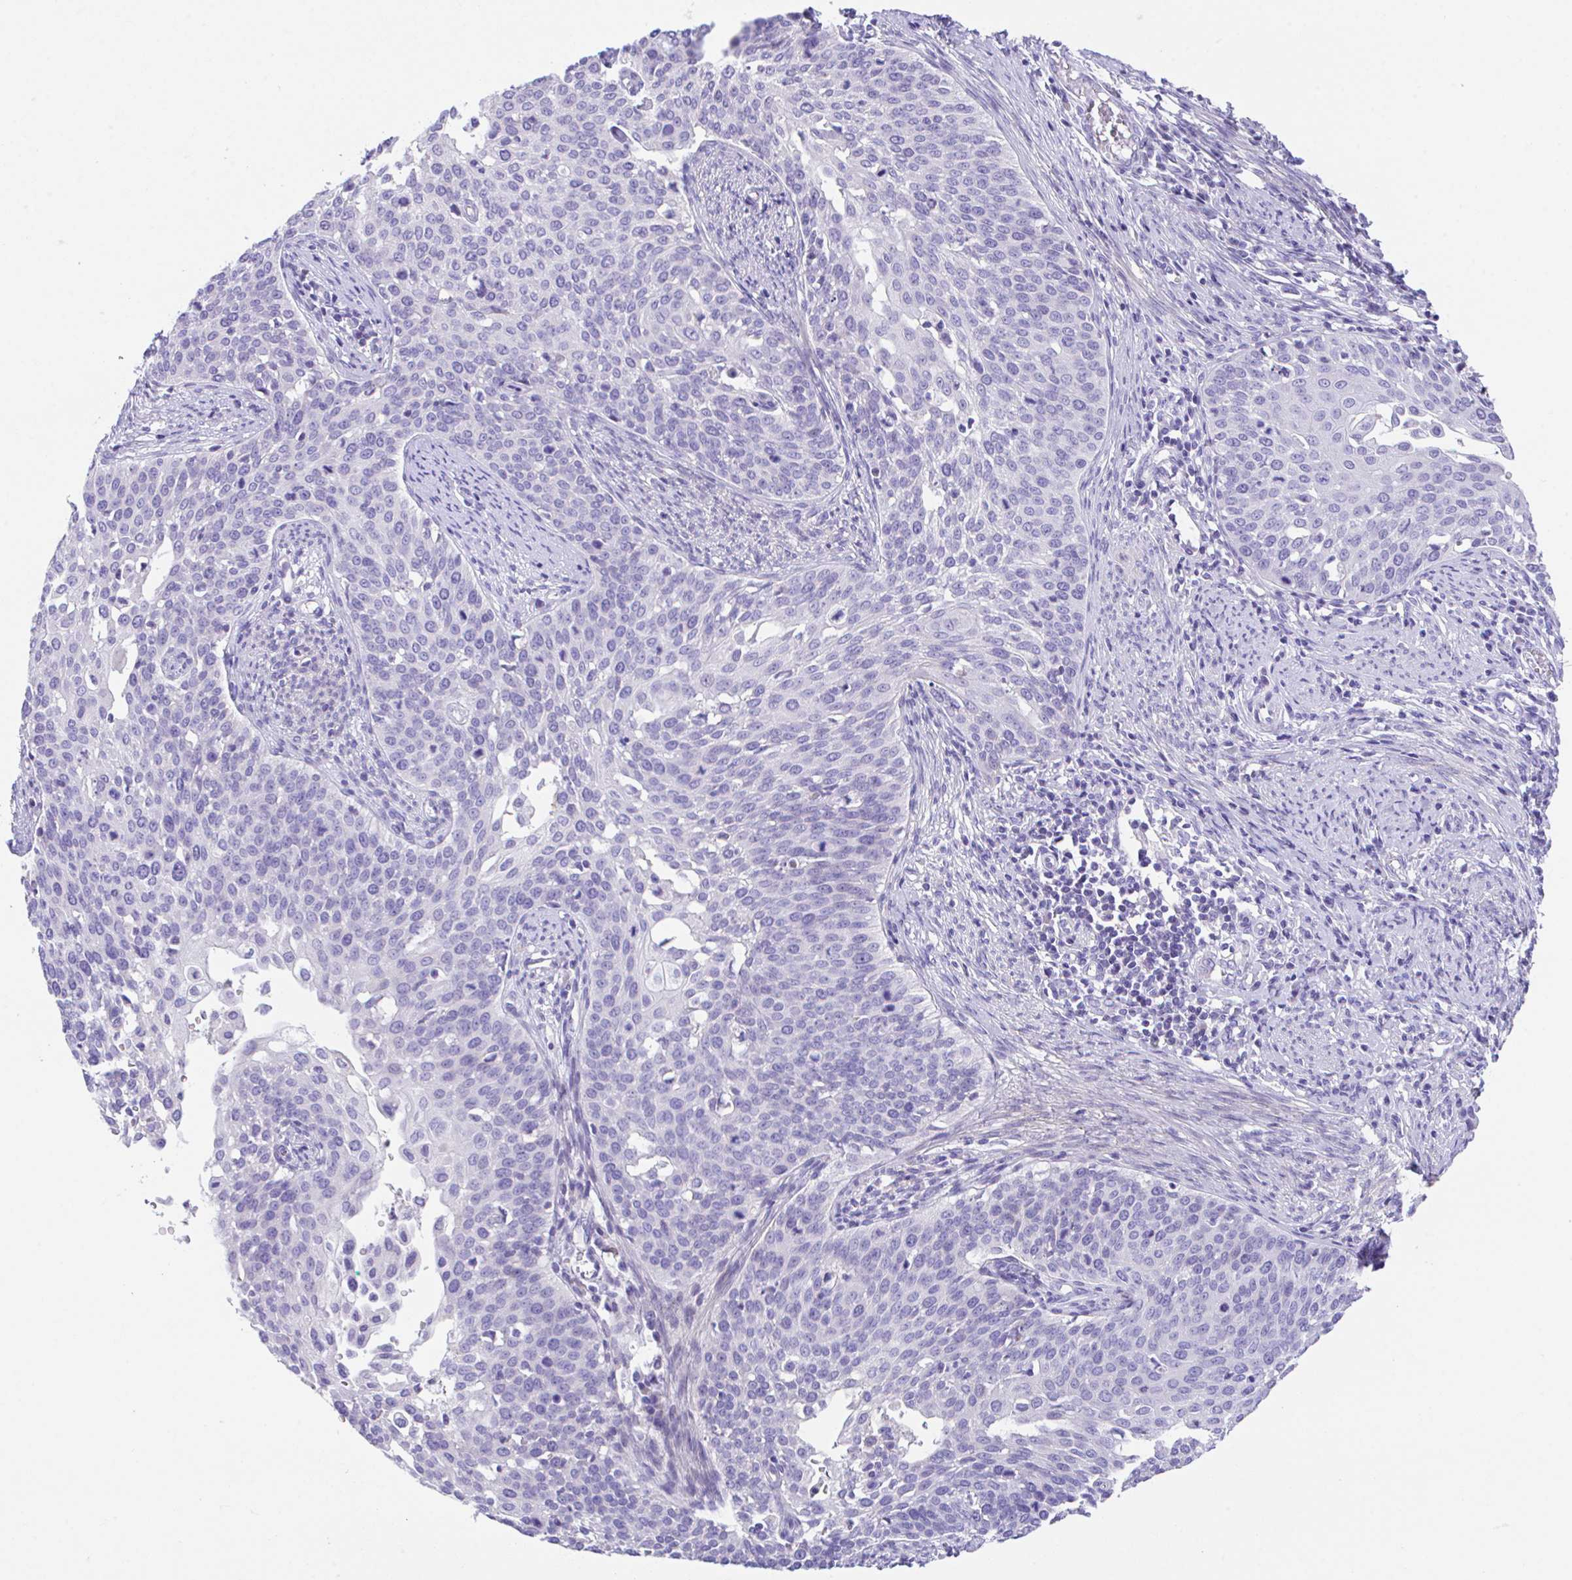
{"staining": {"intensity": "negative", "quantity": "none", "location": "none"}, "tissue": "cervical cancer", "cell_type": "Tumor cells", "image_type": "cancer", "snomed": [{"axis": "morphology", "description": "Squamous cell carcinoma, NOS"}, {"axis": "topography", "description": "Cervix"}], "caption": "Immunohistochemistry photomicrograph of neoplastic tissue: human cervical cancer stained with DAB reveals no significant protein staining in tumor cells.", "gene": "SLC16A6", "patient": {"sex": "female", "age": 44}}